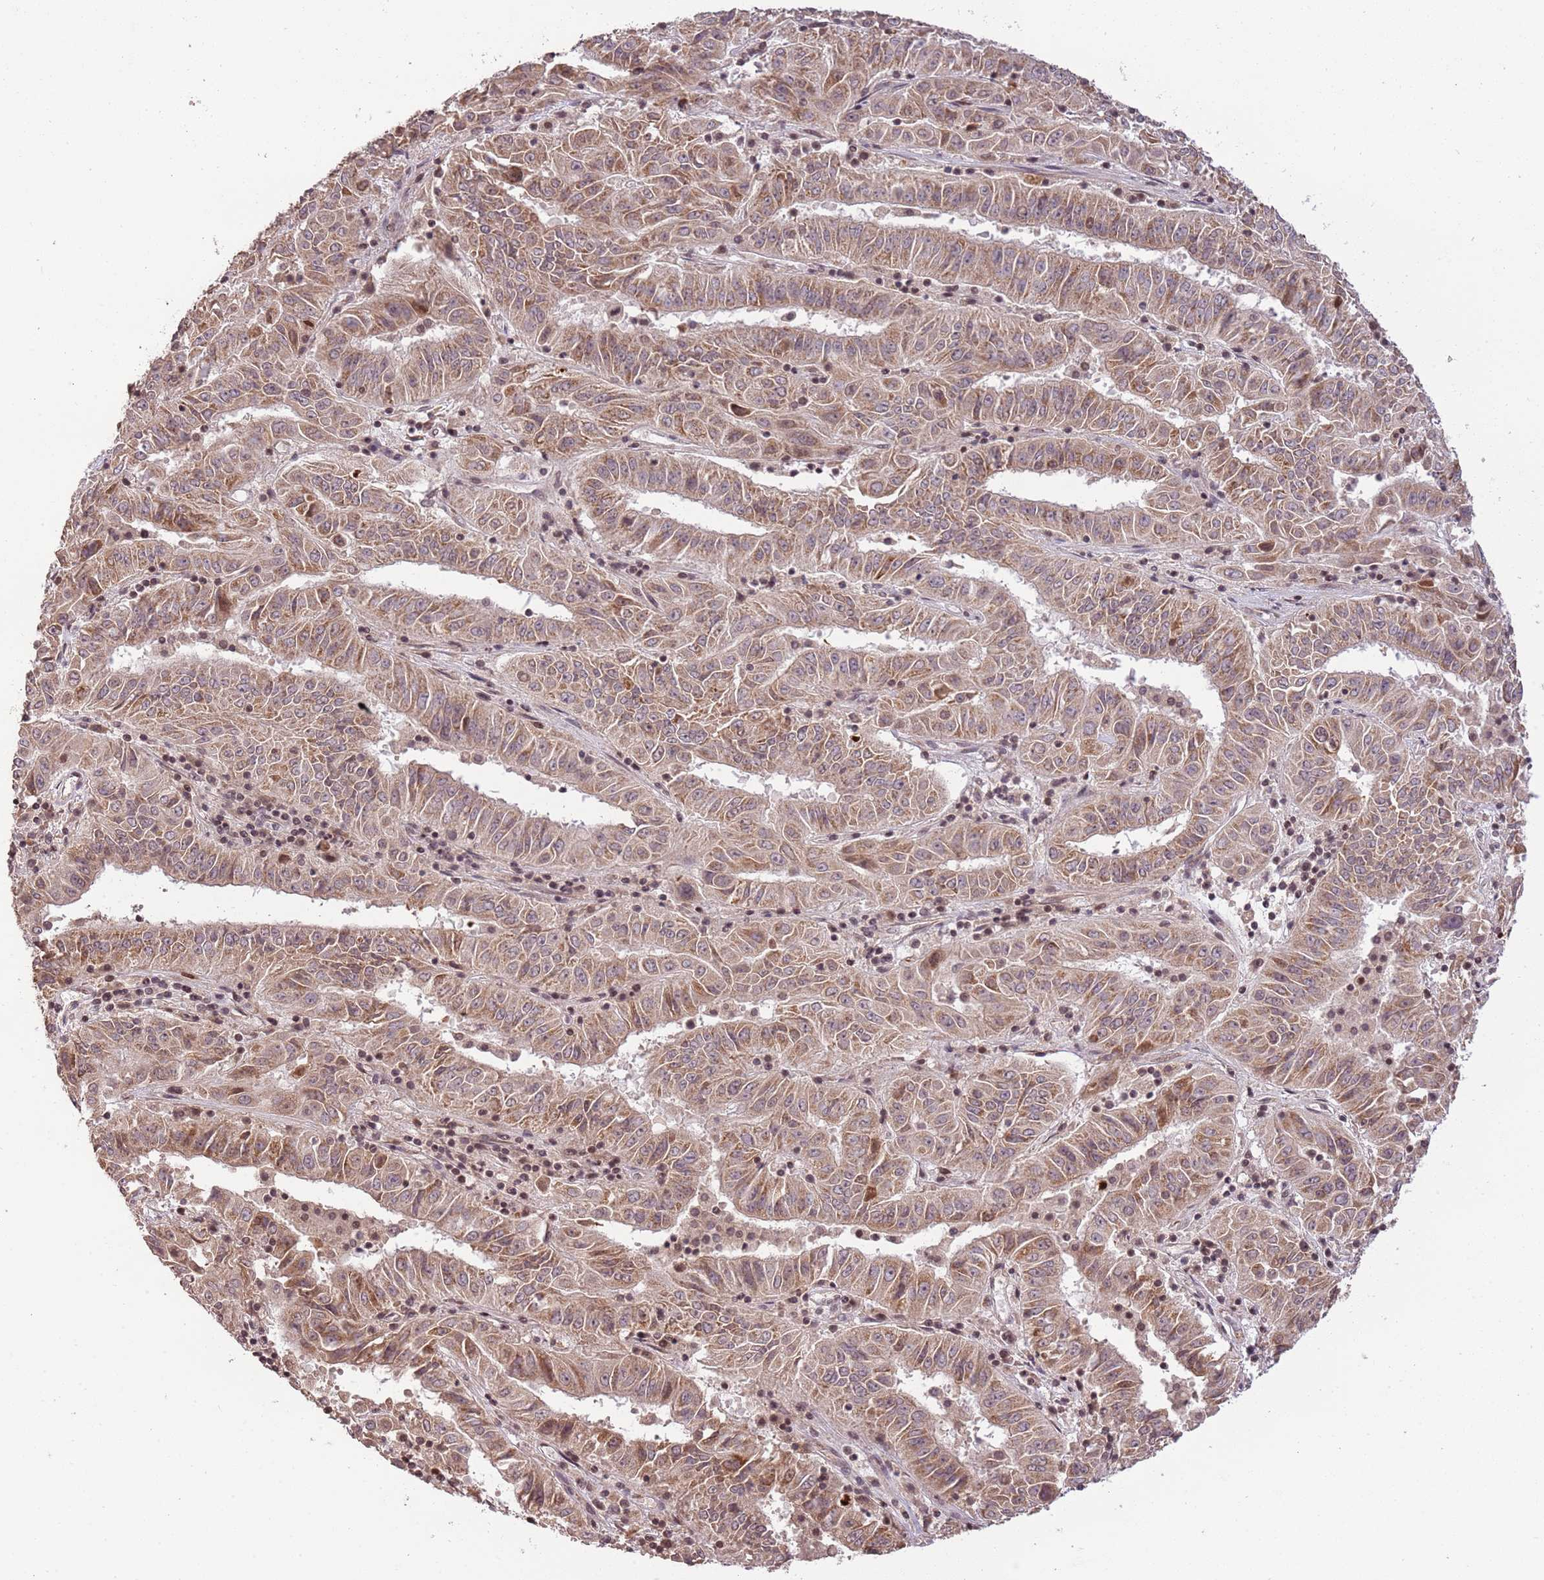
{"staining": {"intensity": "moderate", "quantity": ">75%", "location": "cytoplasmic/membranous,nuclear"}, "tissue": "pancreatic cancer", "cell_type": "Tumor cells", "image_type": "cancer", "snomed": [{"axis": "morphology", "description": "Adenocarcinoma, NOS"}, {"axis": "topography", "description": "Pancreas"}], "caption": "A histopathology image of pancreatic cancer stained for a protein shows moderate cytoplasmic/membranous and nuclear brown staining in tumor cells.", "gene": "SAMSN1", "patient": {"sex": "male", "age": 63}}